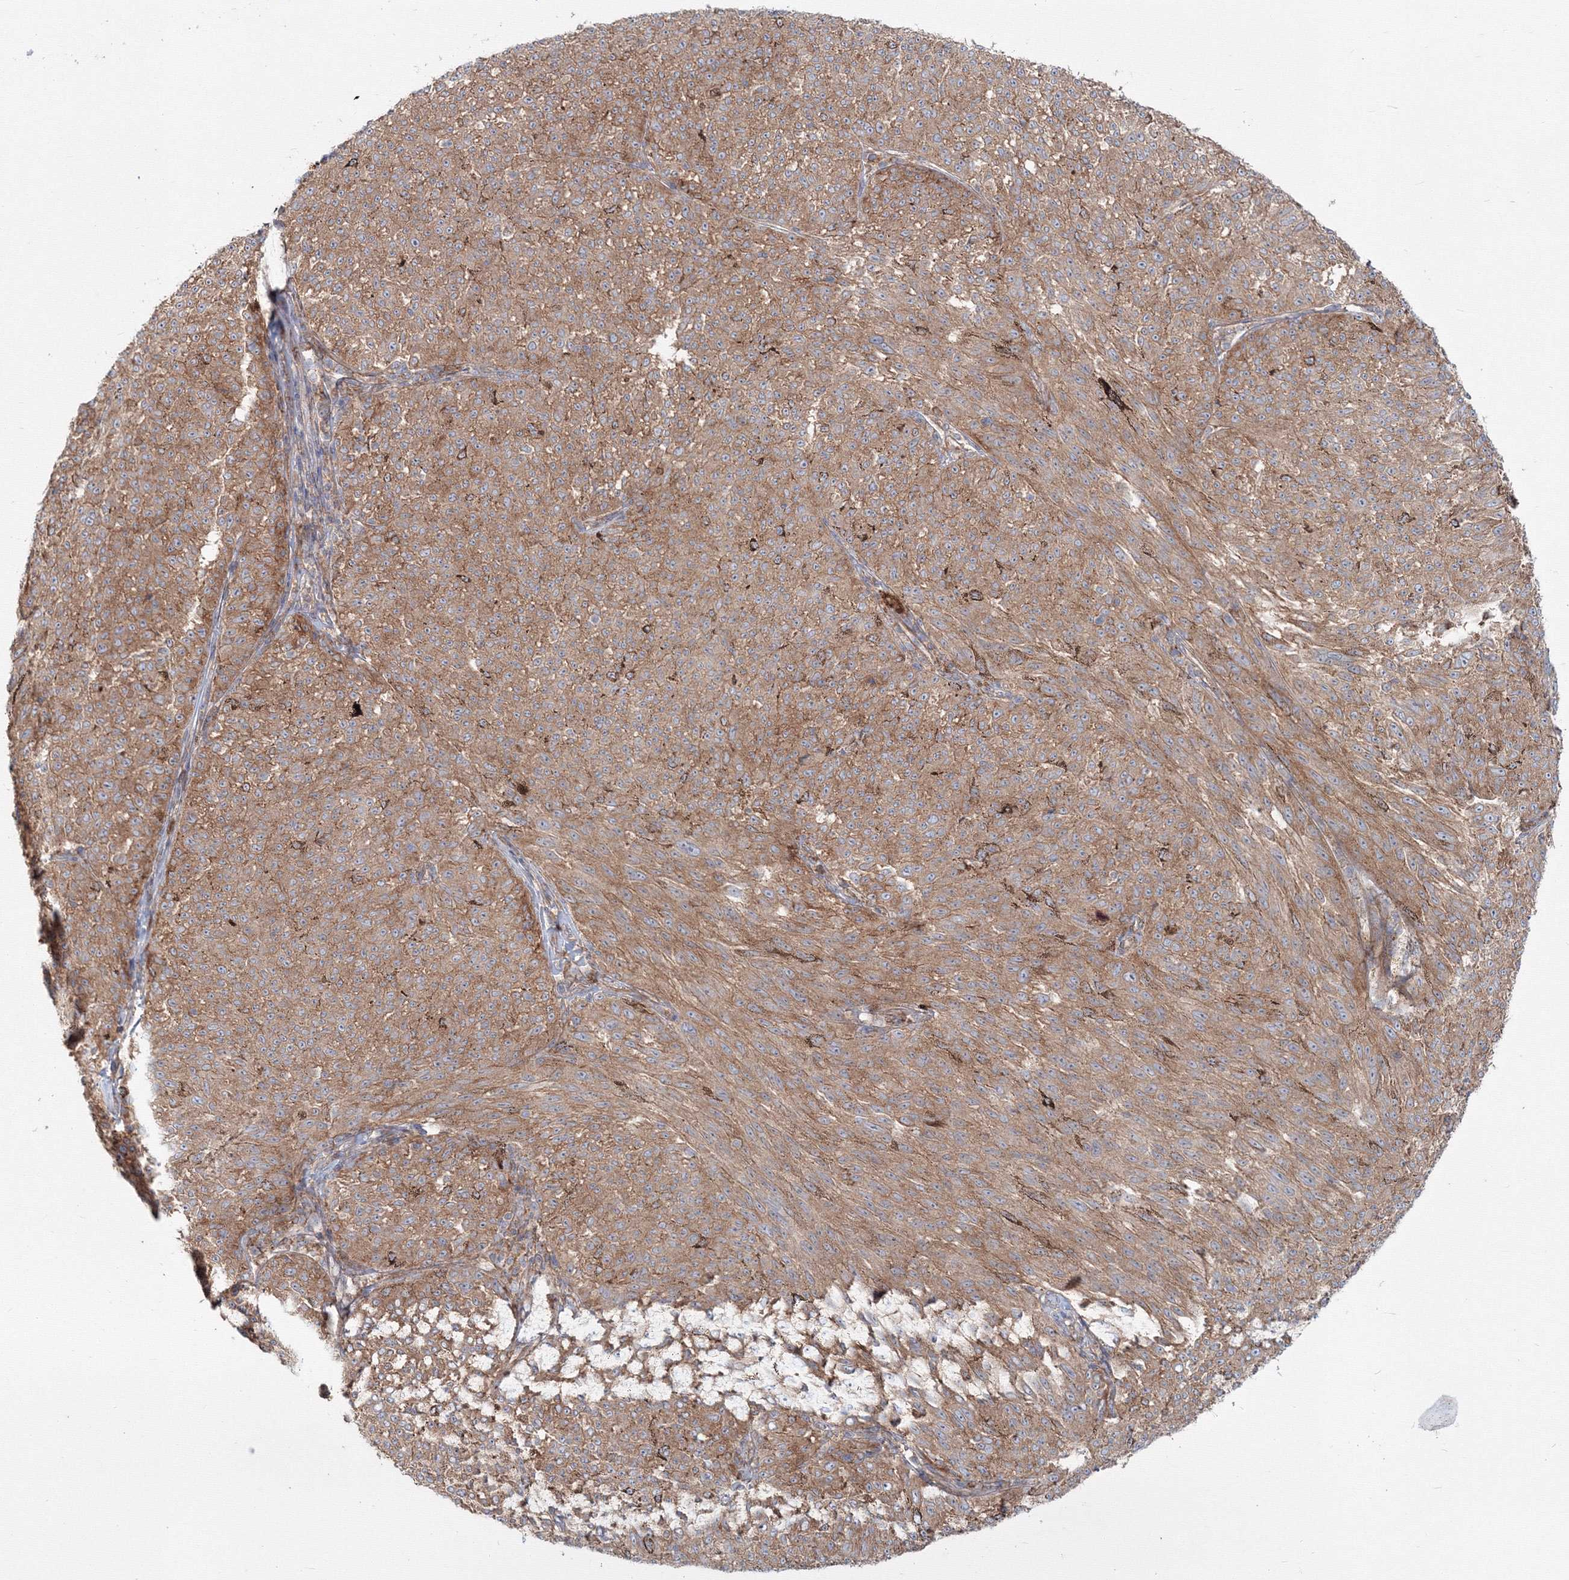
{"staining": {"intensity": "moderate", "quantity": ">75%", "location": "cytoplasmic/membranous"}, "tissue": "melanoma", "cell_type": "Tumor cells", "image_type": "cancer", "snomed": [{"axis": "morphology", "description": "Malignant melanoma, NOS"}, {"axis": "topography", "description": "Skin"}], "caption": "A histopathology image showing moderate cytoplasmic/membranous staining in approximately >75% of tumor cells in malignant melanoma, as visualized by brown immunohistochemical staining.", "gene": "SH3PXD2A", "patient": {"sex": "female", "age": 72}}